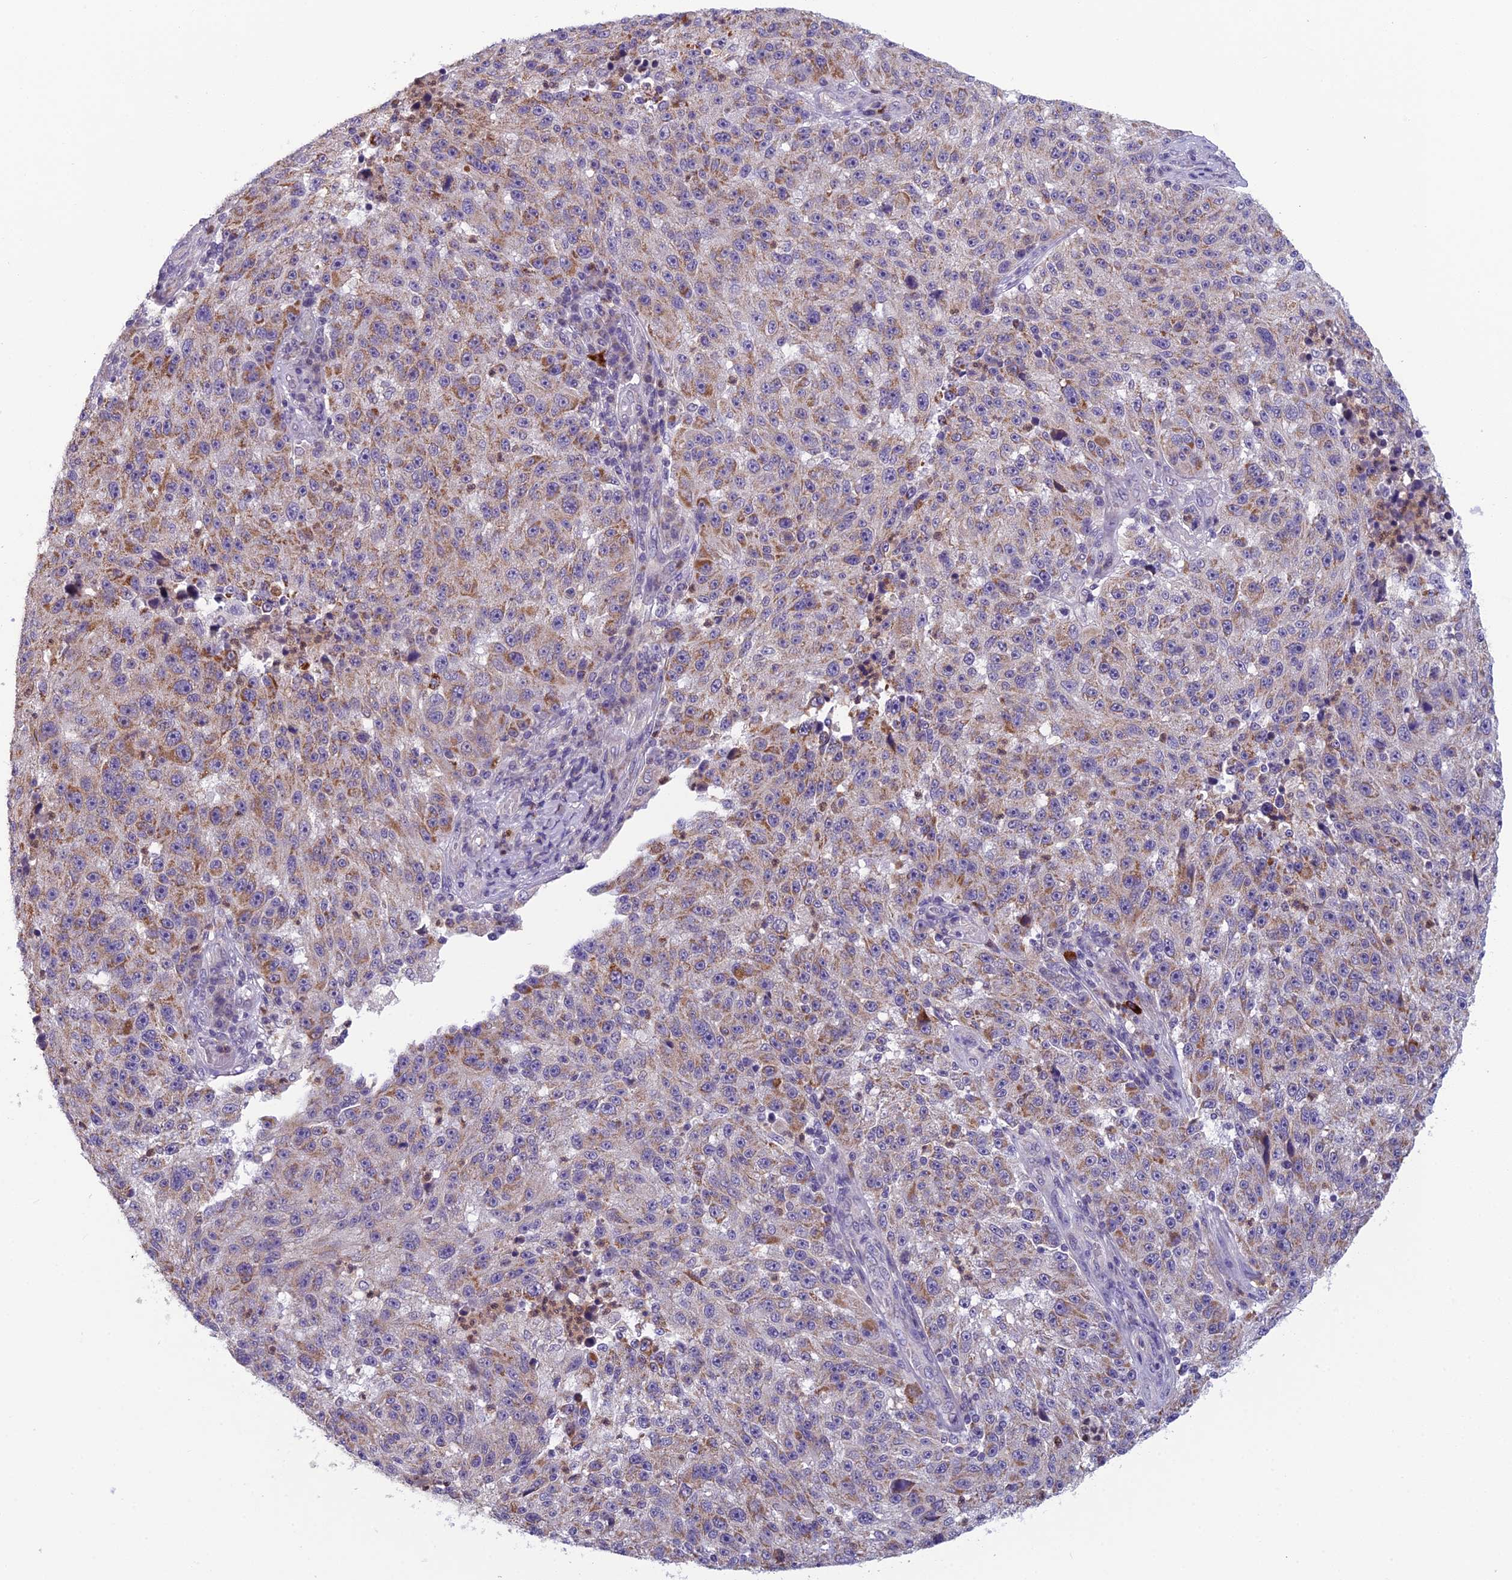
{"staining": {"intensity": "moderate", "quantity": "<25%", "location": "cytoplasmic/membranous"}, "tissue": "melanoma", "cell_type": "Tumor cells", "image_type": "cancer", "snomed": [{"axis": "morphology", "description": "Malignant melanoma, NOS"}, {"axis": "topography", "description": "Skin"}], "caption": "Immunohistochemical staining of human melanoma reveals low levels of moderate cytoplasmic/membranous staining in about <25% of tumor cells. Nuclei are stained in blue.", "gene": "ENSG00000188897", "patient": {"sex": "male", "age": 53}}